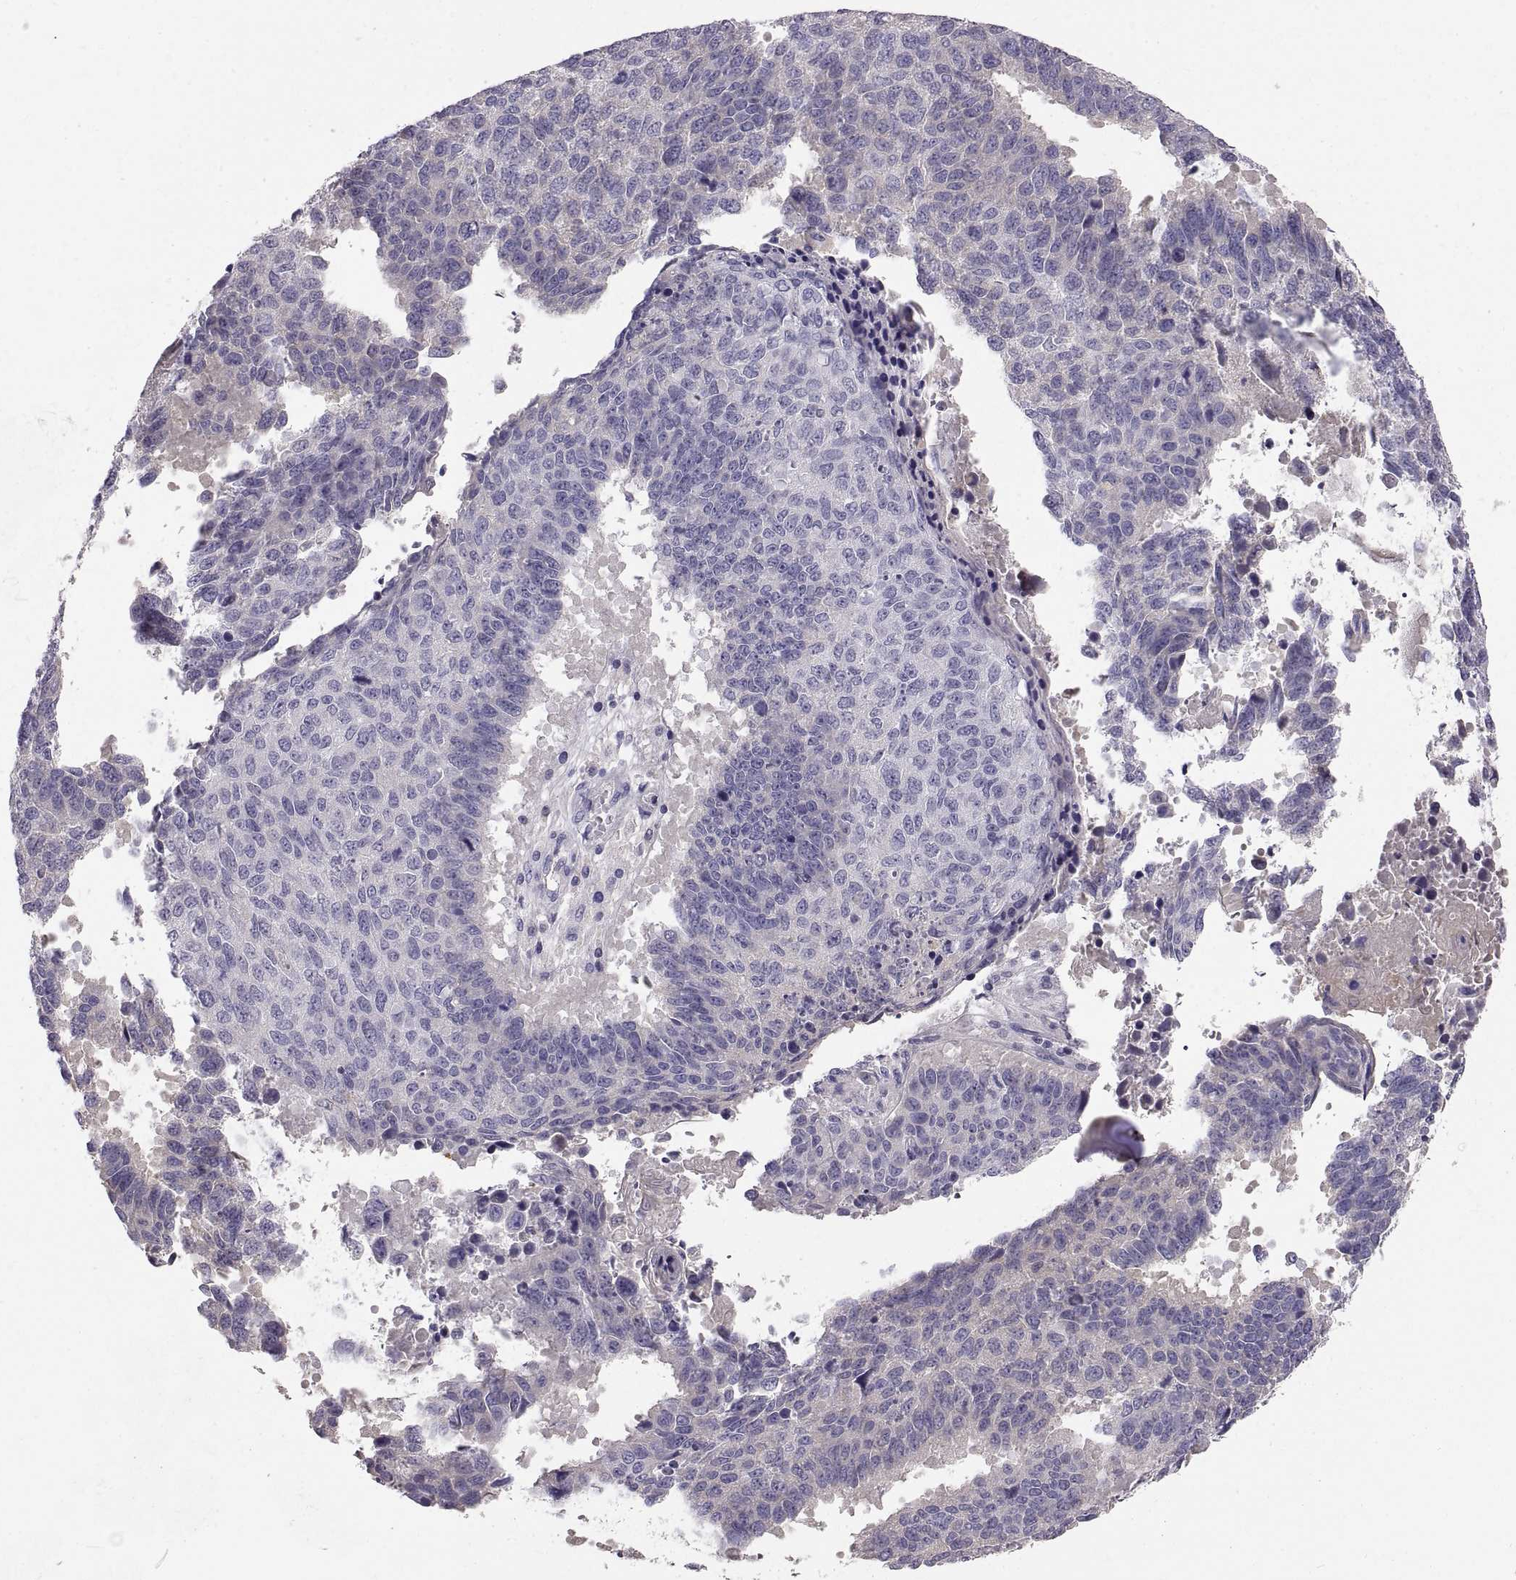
{"staining": {"intensity": "negative", "quantity": "none", "location": "none"}, "tissue": "lung cancer", "cell_type": "Tumor cells", "image_type": "cancer", "snomed": [{"axis": "morphology", "description": "Squamous cell carcinoma, NOS"}, {"axis": "topography", "description": "Lung"}], "caption": "IHC histopathology image of neoplastic tissue: lung cancer (squamous cell carcinoma) stained with DAB (3,3'-diaminobenzidine) reveals no significant protein staining in tumor cells.", "gene": "ADAM32", "patient": {"sex": "male", "age": 73}}